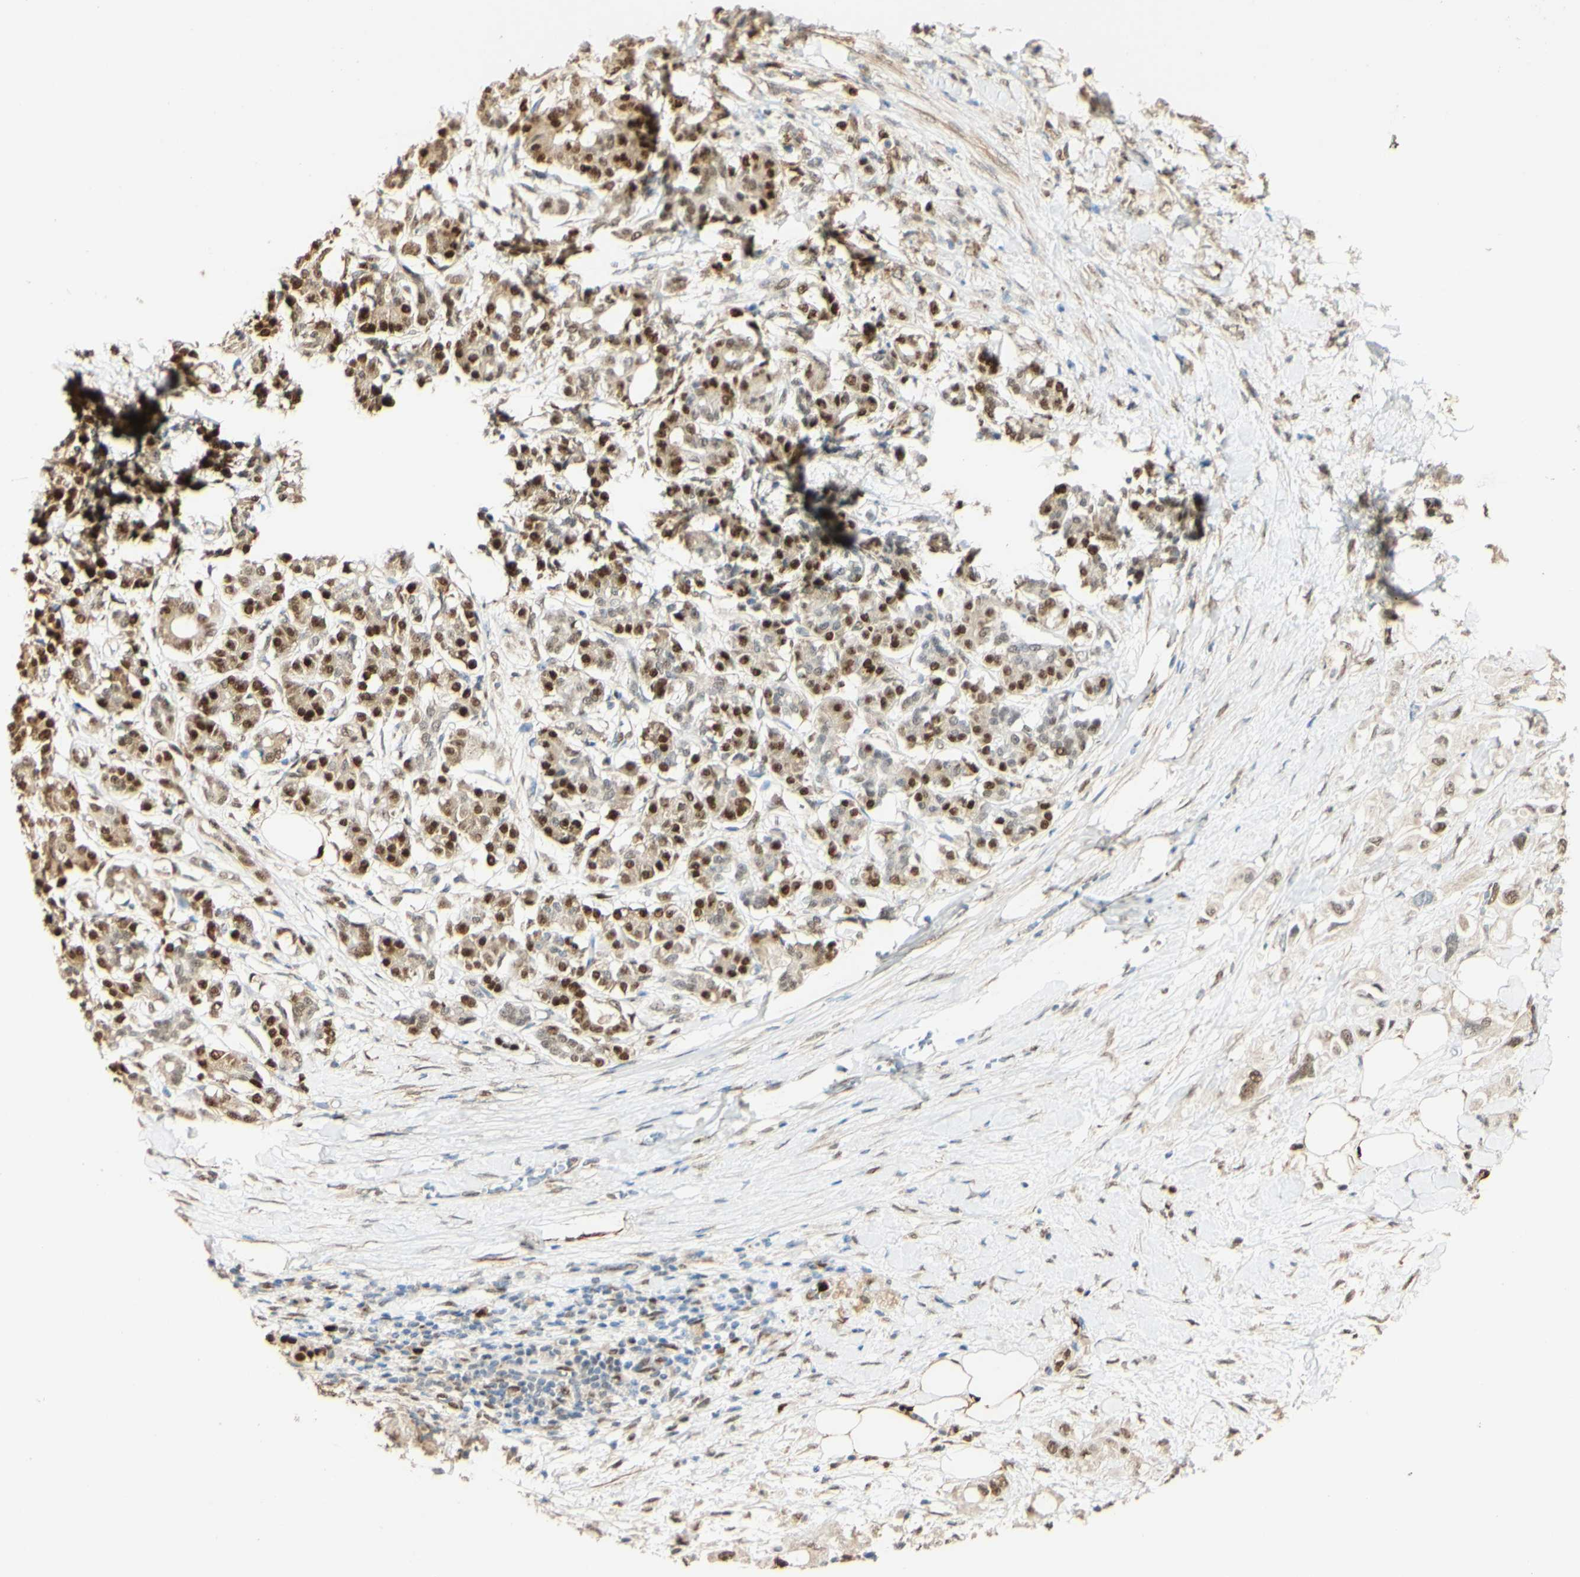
{"staining": {"intensity": "strong", "quantity": ">75%", "location": "cytoplasmic/membranous,nuclear"}, "tissue": "pancreatic cancer", "cell_type": "Tumor cells", "image_type": "cancer", "snomed": [{"axis": "morphology", "description": "Adenocarcinoma, NOS"}, {"axis": "topography", "description": "Pancreas"}], "caption": "A histopathology image of human pancreatic adenocarcinoma stained for a protein demonstrates strong cytoplasmic/membranous and nuclear brown staining in tumor cells. The protein is stained brown, and the nuclei are stained in blue (DAB (3,3'-diaminobenzidine) IHC with brightfield microscopy, high magnification).", "gene": "MAP3K4", "patient": {"sex": "female", "age": 56}}